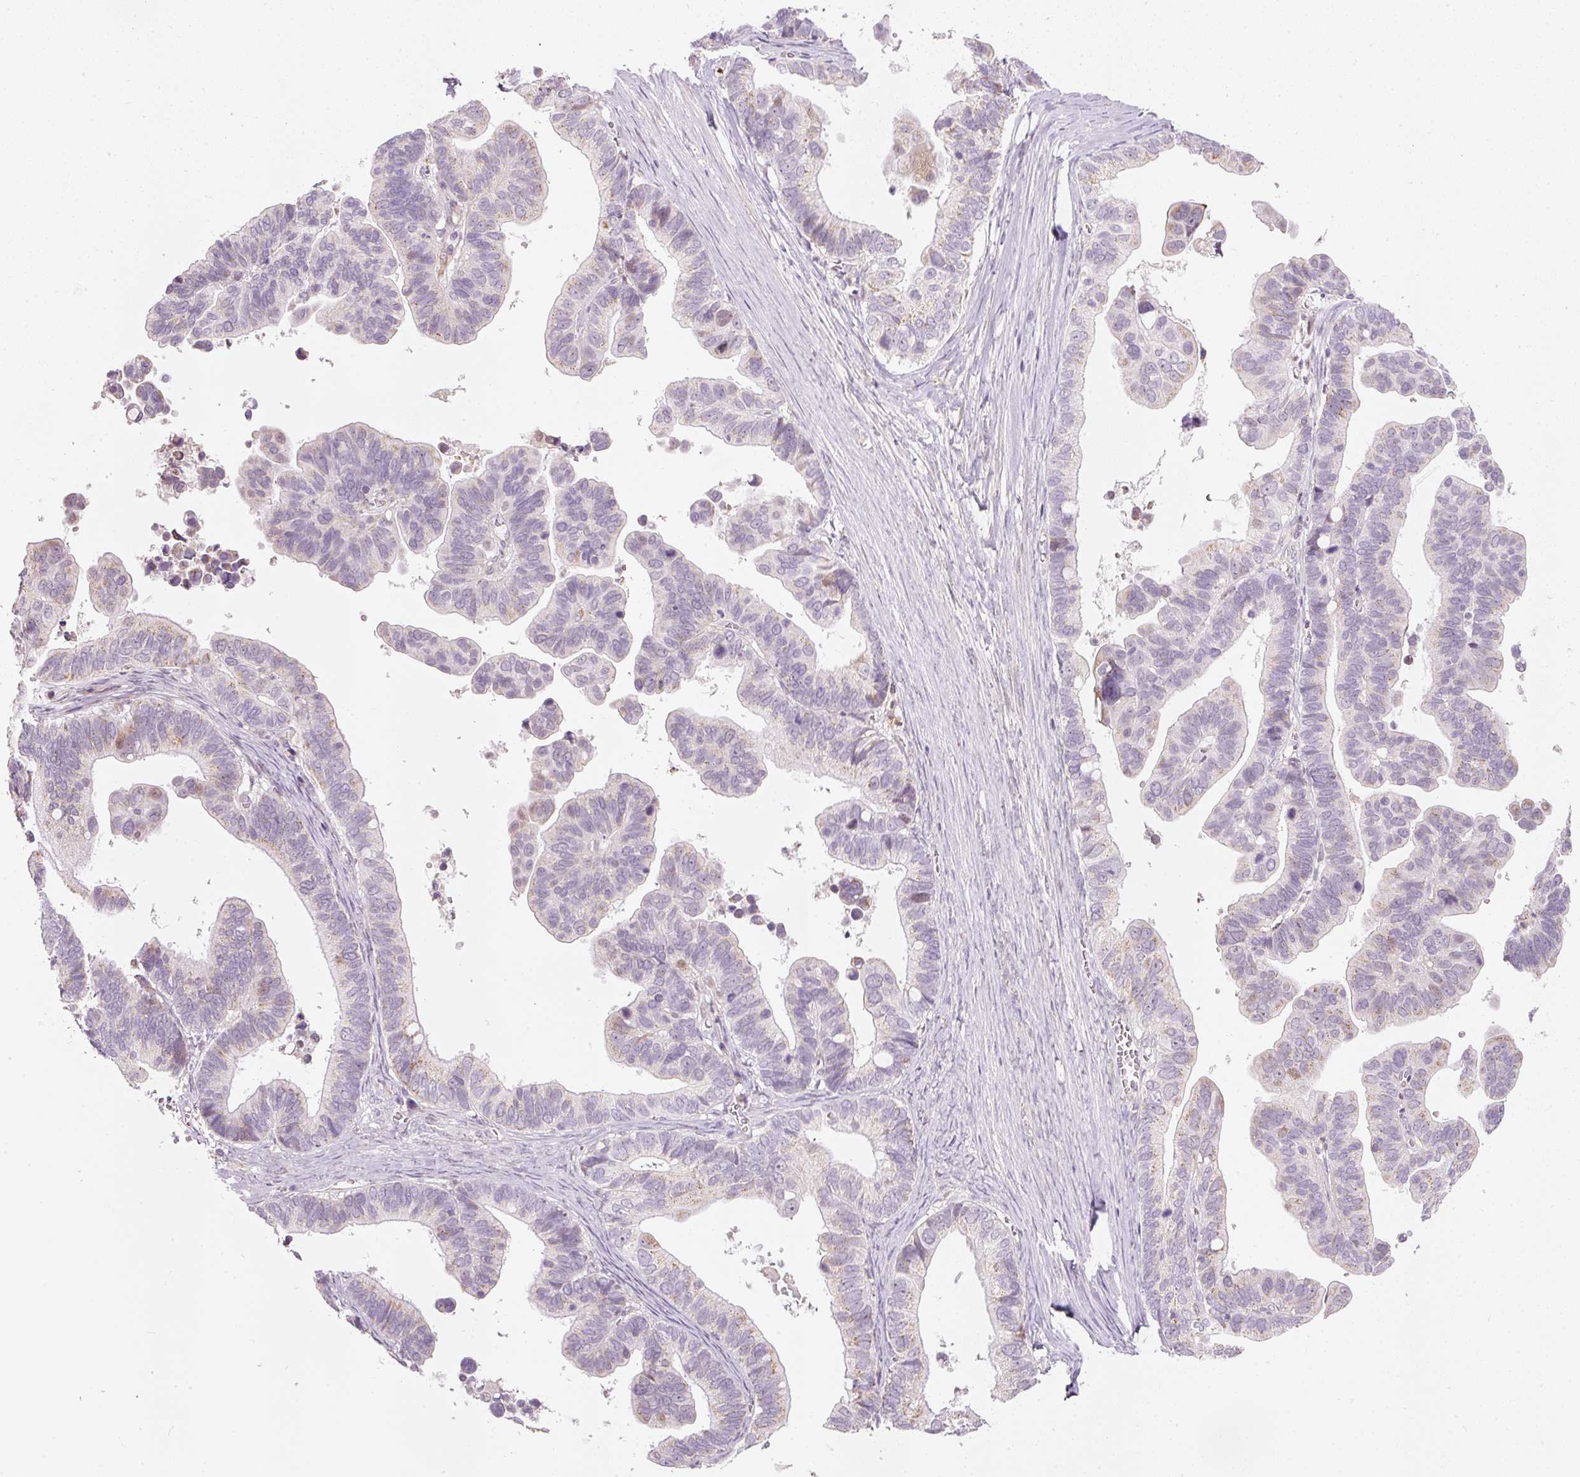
{"staining": {"intensity": "negative", "quantity": "none", "location": "none"}, "tissue": "ovarian cancer", "cell_type": "Tumor cells", "image_type": "cancer", "snomed": [{"axis": "morphology", "description": "Cystadenocarcinoma, serous, NOS"}, {"axis": "topography", "description": "Ovary"}], "caption": "Tumor cells are negative for brown protein staining in ovarian cancer.", "gene": "RNF39", "patient": {"sex": "female", "age": 56}}